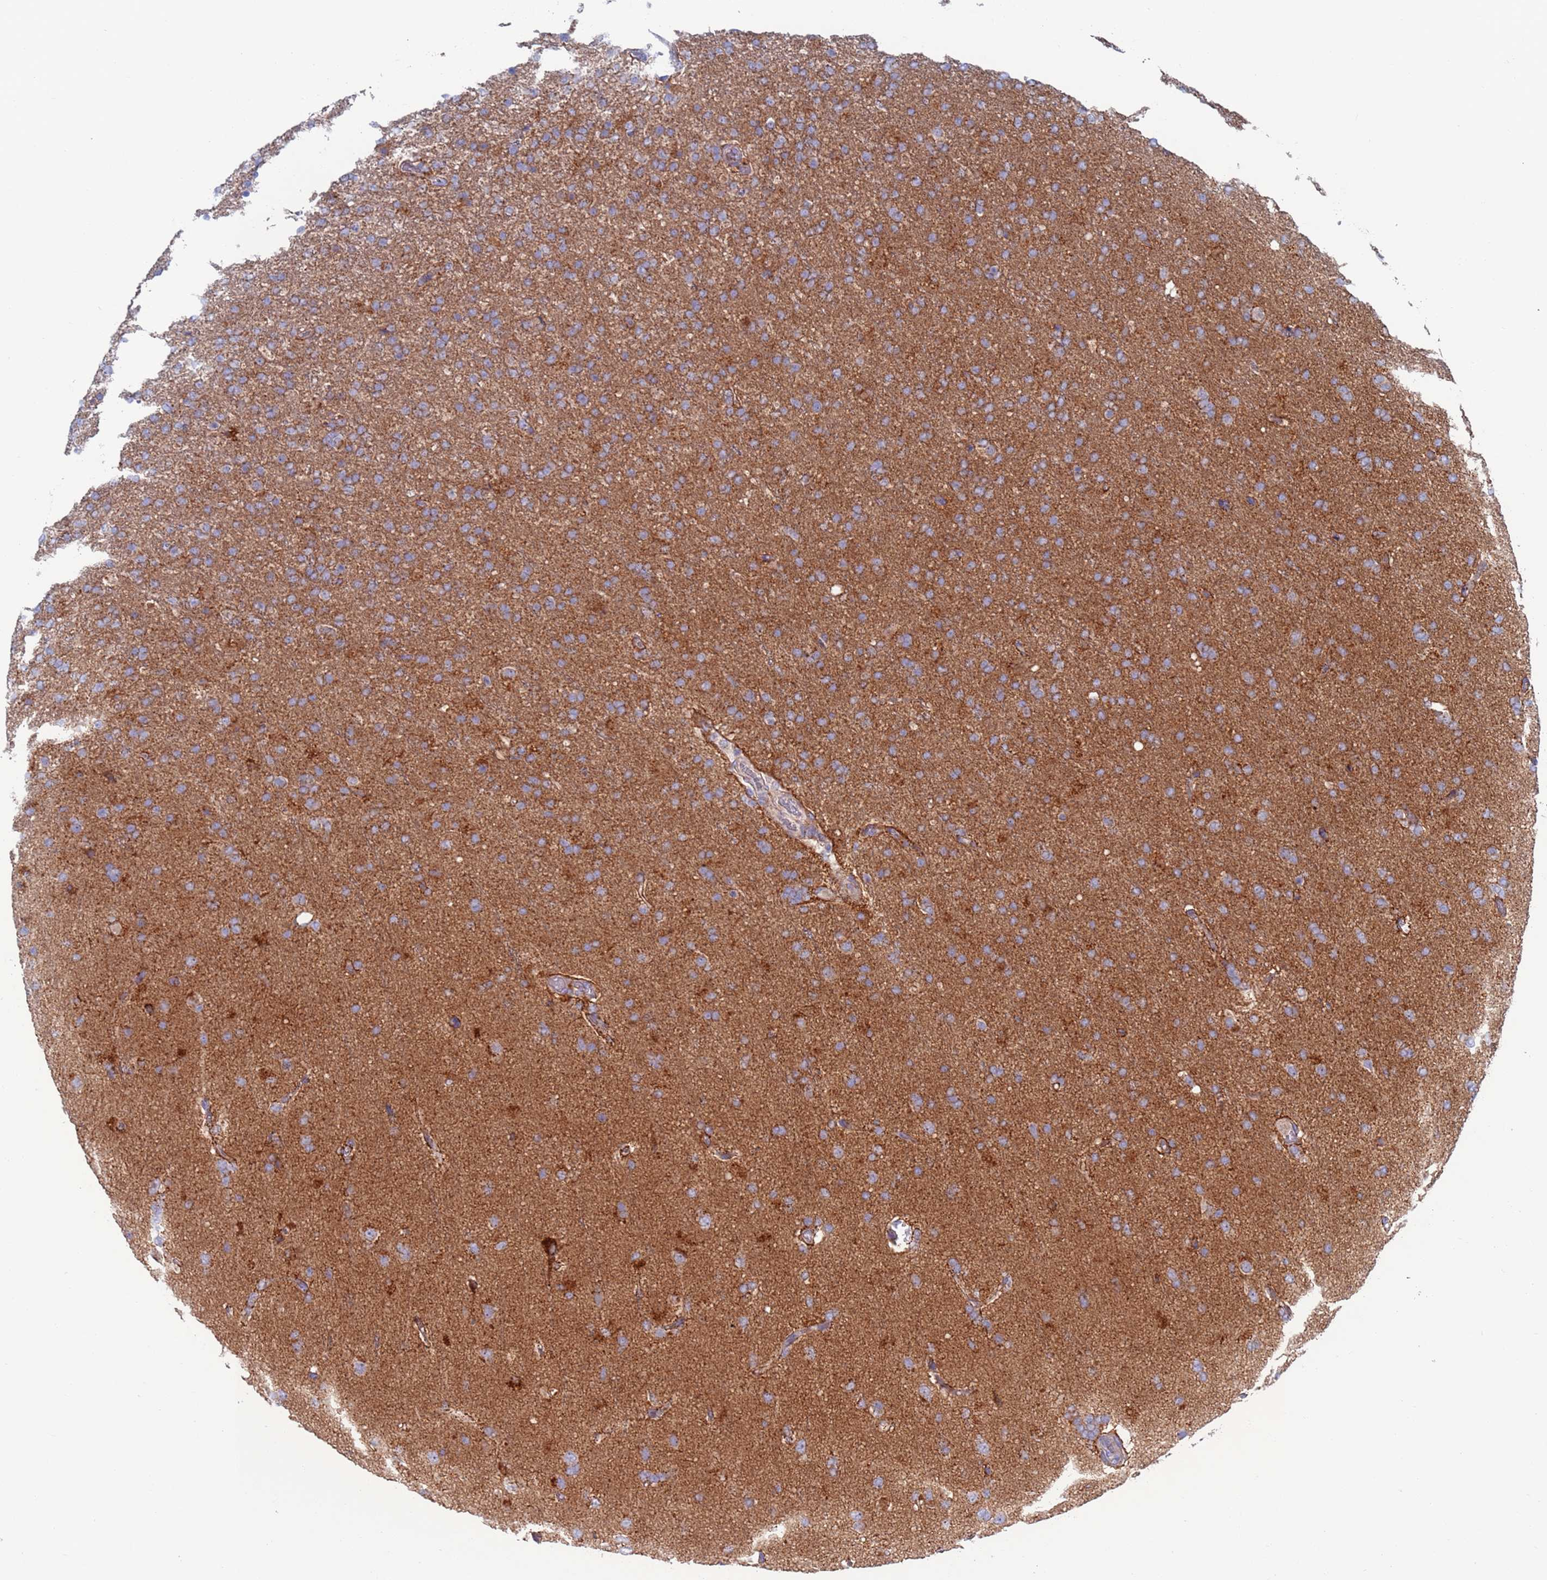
{"staining": {"intensity": "weak", "quantity": "<25%", "location": "cytoplasmic/membranous"}, "tissue": "glioma", "cell_type": "Tumor cells", "image_type": "cancer", "snomed": [{"axis": "morphology", "description": "Glioma, malignant, High grade"}, {"axis": "topography", "description": "Brain"}], "caption": "There is no significant positivity in tumor cells of glioma.", "gene": "CHCHD6", "patient": {"sex": "female", "age": 74}}